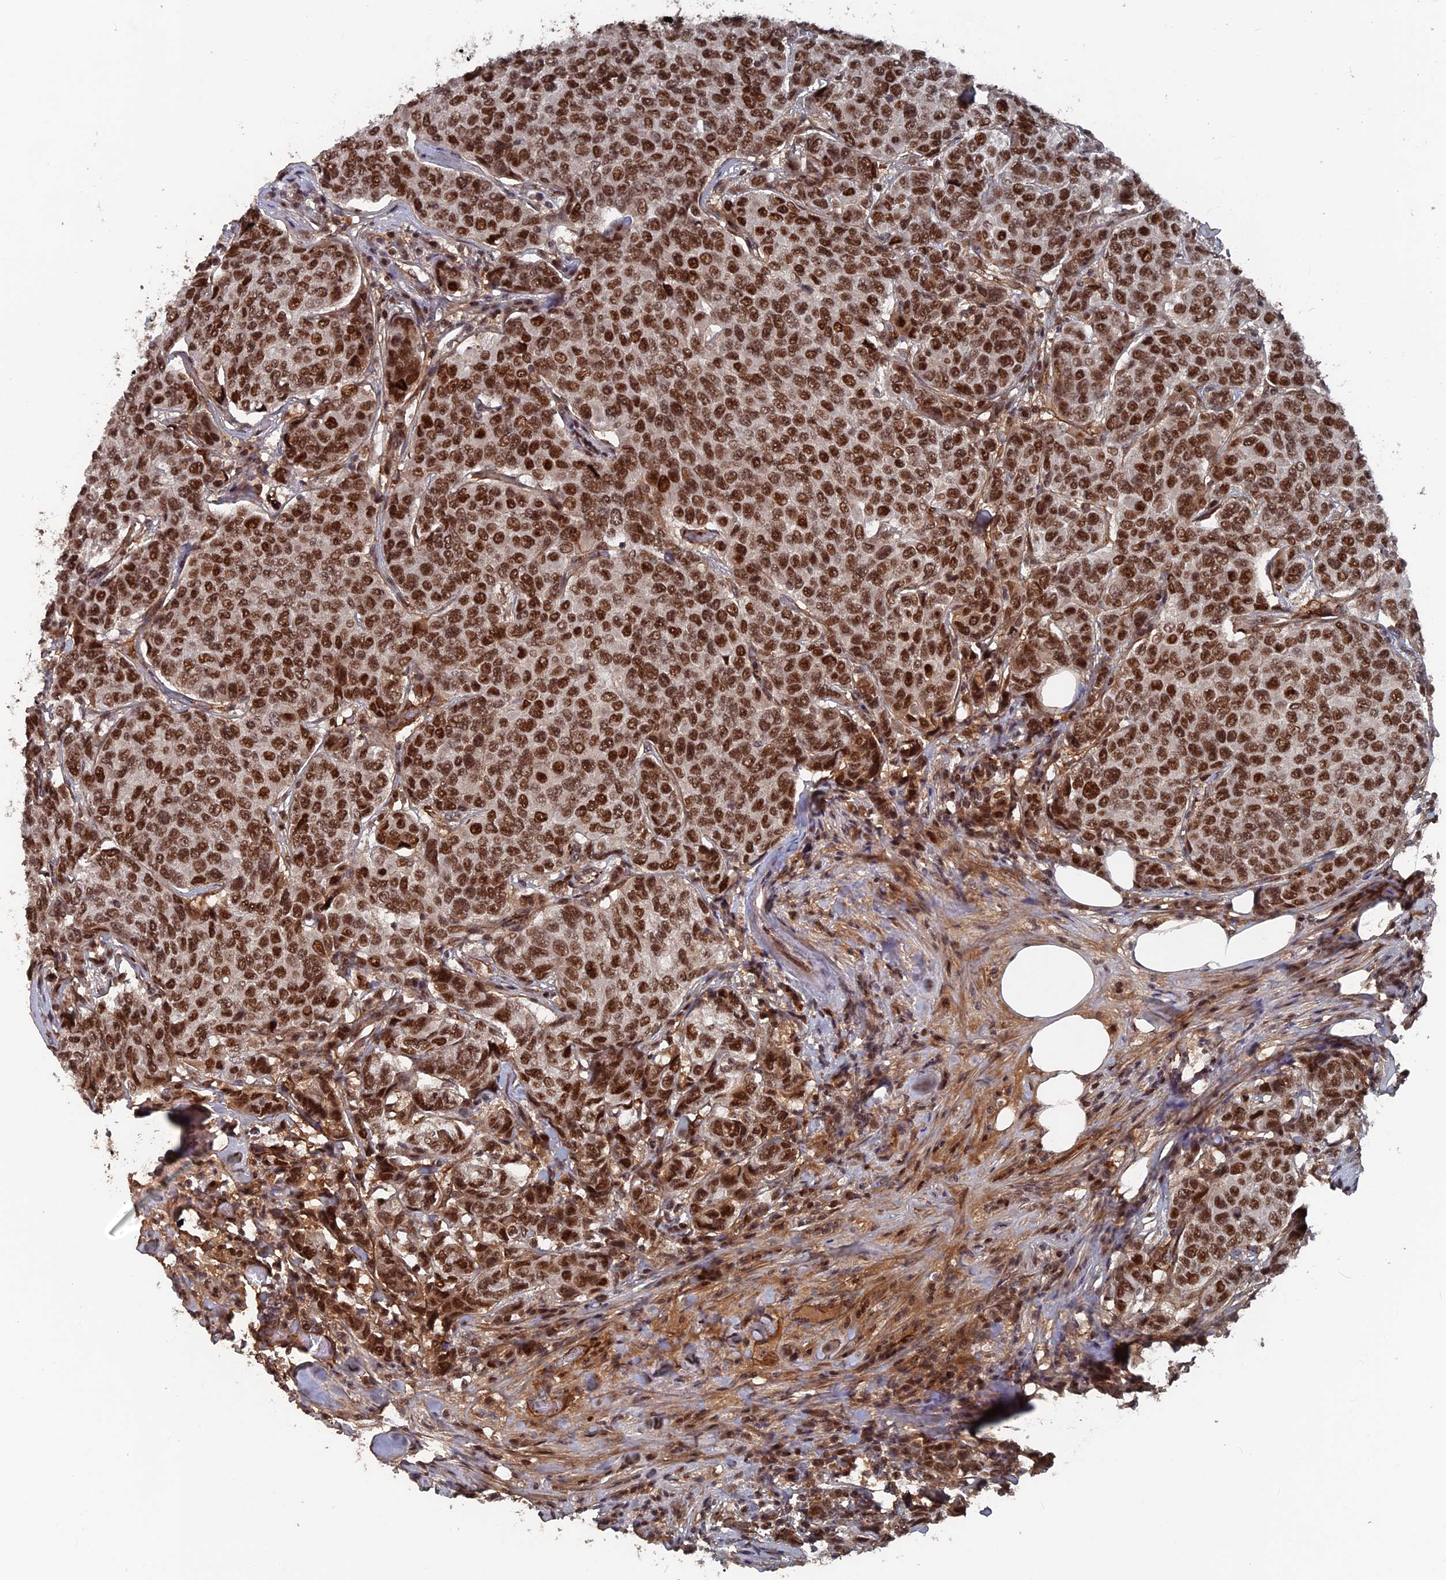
{"staining": {"intensity": "strong", "quantity": ">75%", "location": "nuclear"}, "tissue": "breast cancer", "cell_type": "Tumor cells", "image_type": "cancer", "snomed": [{"axis": "morphology", "description": "Duct carcinoma"}, {"axis": "topography", "description": "Breast"}], "caption": "Strong nuclear expression is identified in approximately >75% of tumor cells in breast cancer (invasive ductal carcinoma).", "gene": "SH3D21", "patient": {"sex": "female", "age": 55}}